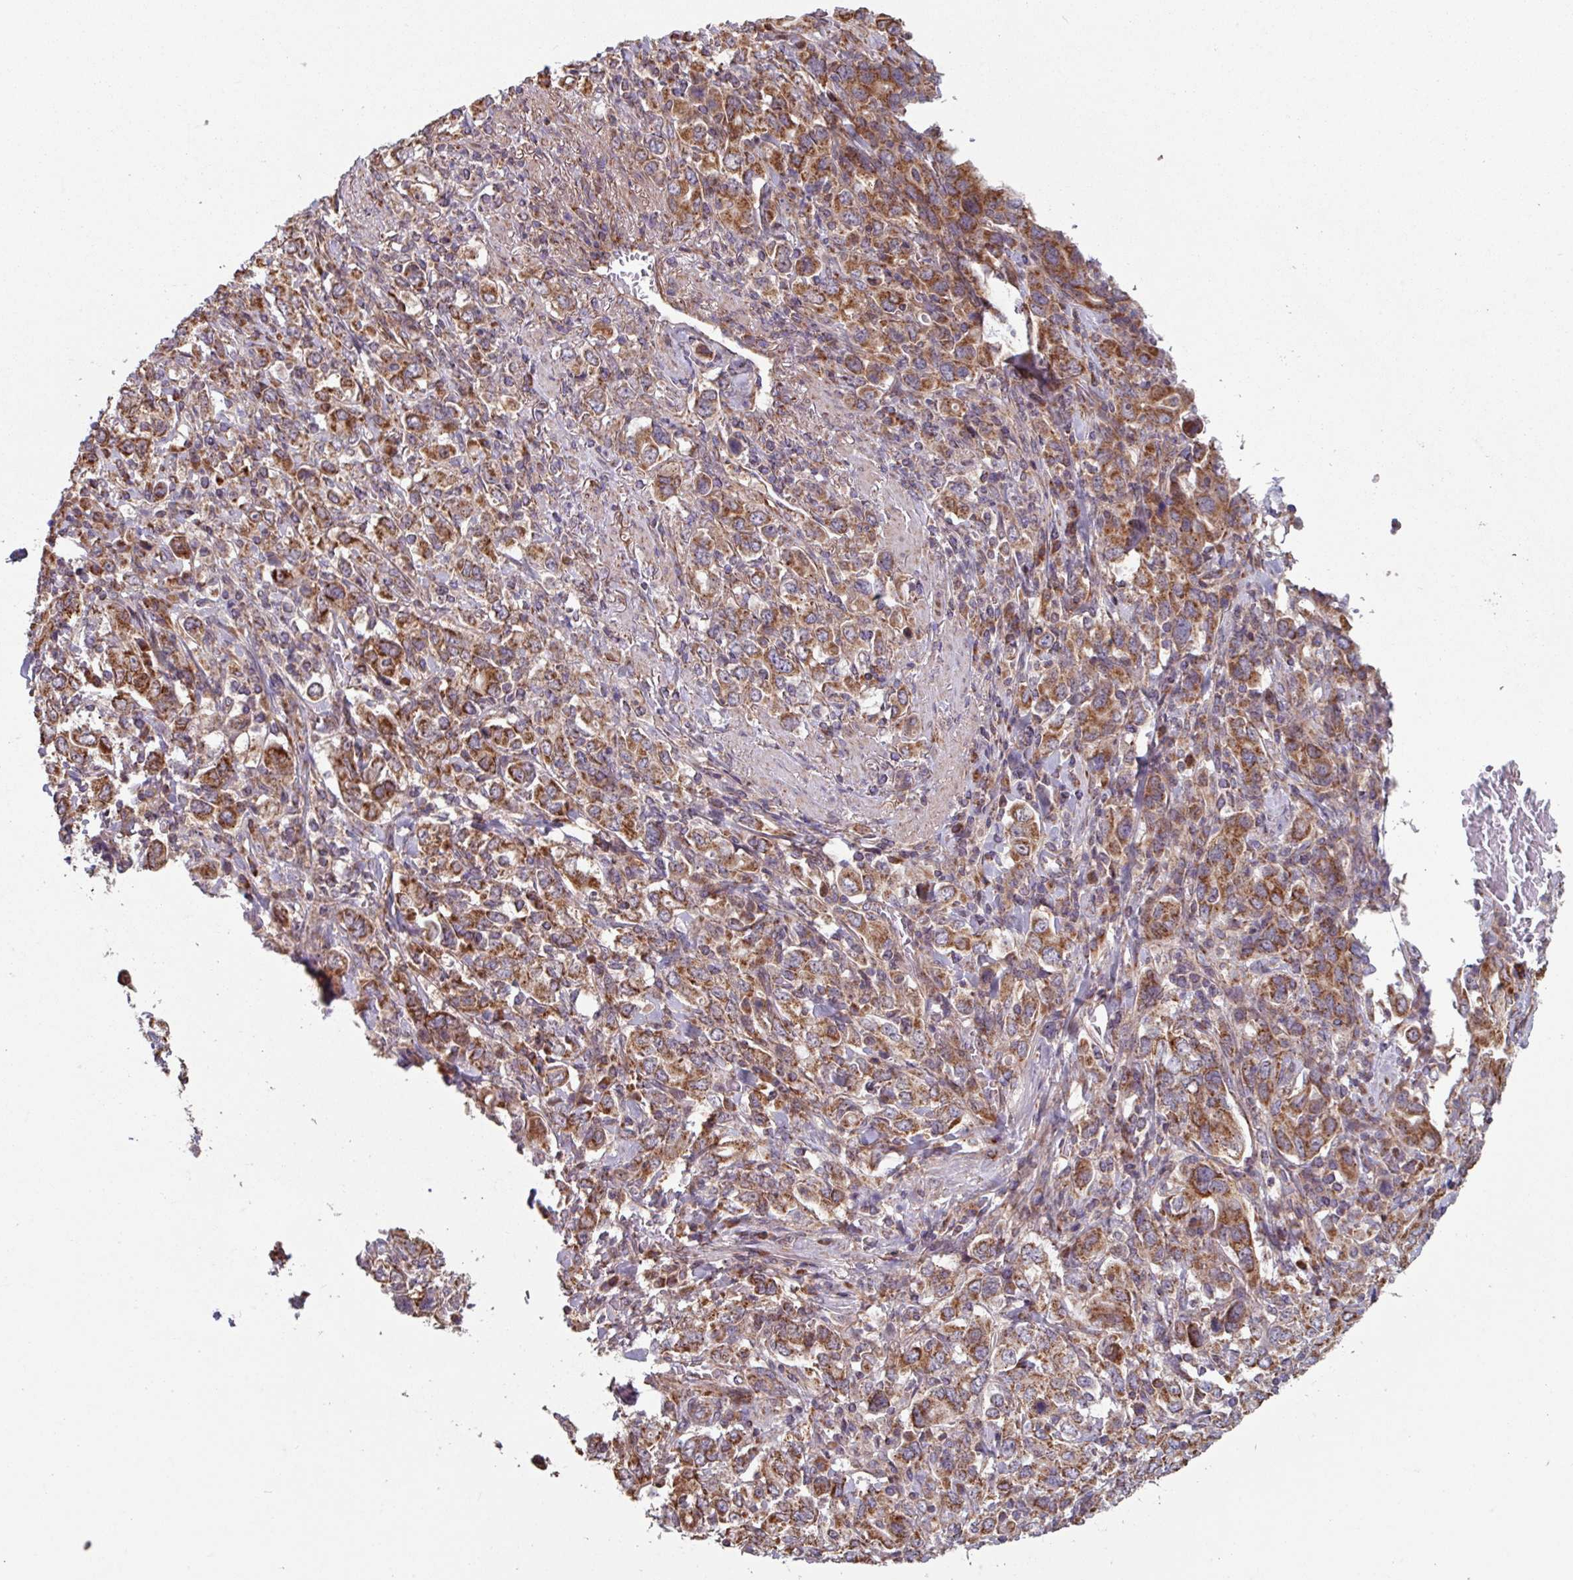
{"staining": {"intensity": "strong", "quantity": ">75%", "location": "cytoplasmic/membranous"}, "tissue": "stomach cancer", "cell_type": "Tumor cells", "image_type": "cancer", "snomed": [{"axis": "morphology", "description": "Adenocarcinoma, NOS"}, {"axis": "topography", "description": "Stomach, upper"}, {"axis": "topography", "description": "Stomach"}], "caption": "Tumor cells demonstrate high levels of strong cytoplasmic/membranous expression in about >75% of cells in human stomach adenocarcinoma. Ihc stains the protein of interest in brown and the nuclei are stained blue.", "gene": "COX7C", "patient": {"sex": "male", "age": 62}}